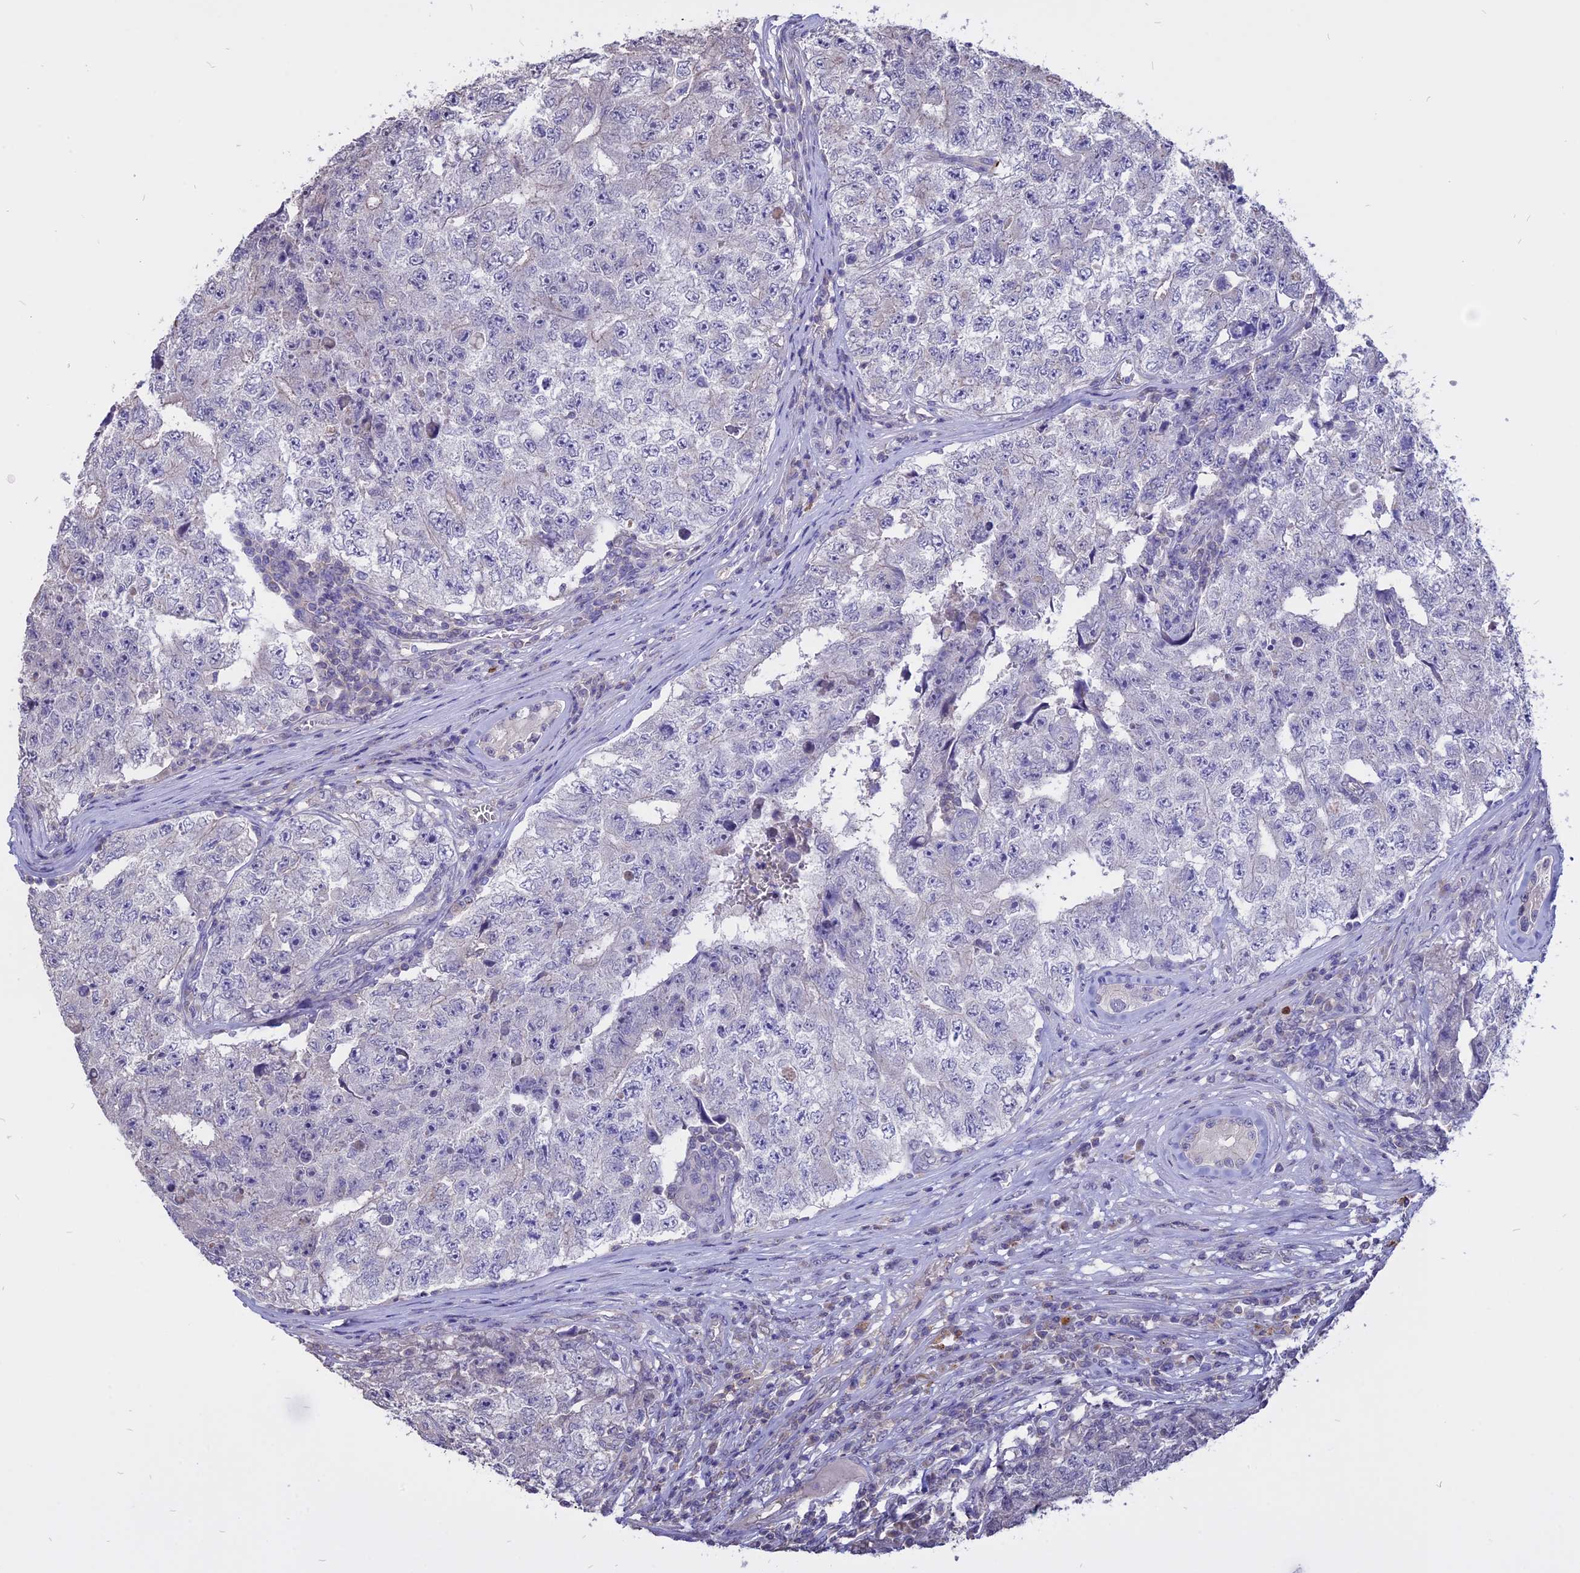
{"staining": {"intensity": "negative", "quantity": "none", "location": "none"}, "tissue": "testis cancer", "cell_type": "Tumor cells", "image_type": "cancer", "snomed": [{"axis": "morphology", "description": "Carcinoma, Embryonal, NOS"}, {"axis": "topography", "description": "Testis"}], "caption": "The image reveals no staining of tumor cells in testis cancer.", "gene": "CARMIL2", "patient": {"sex": "male", "age": 17}}